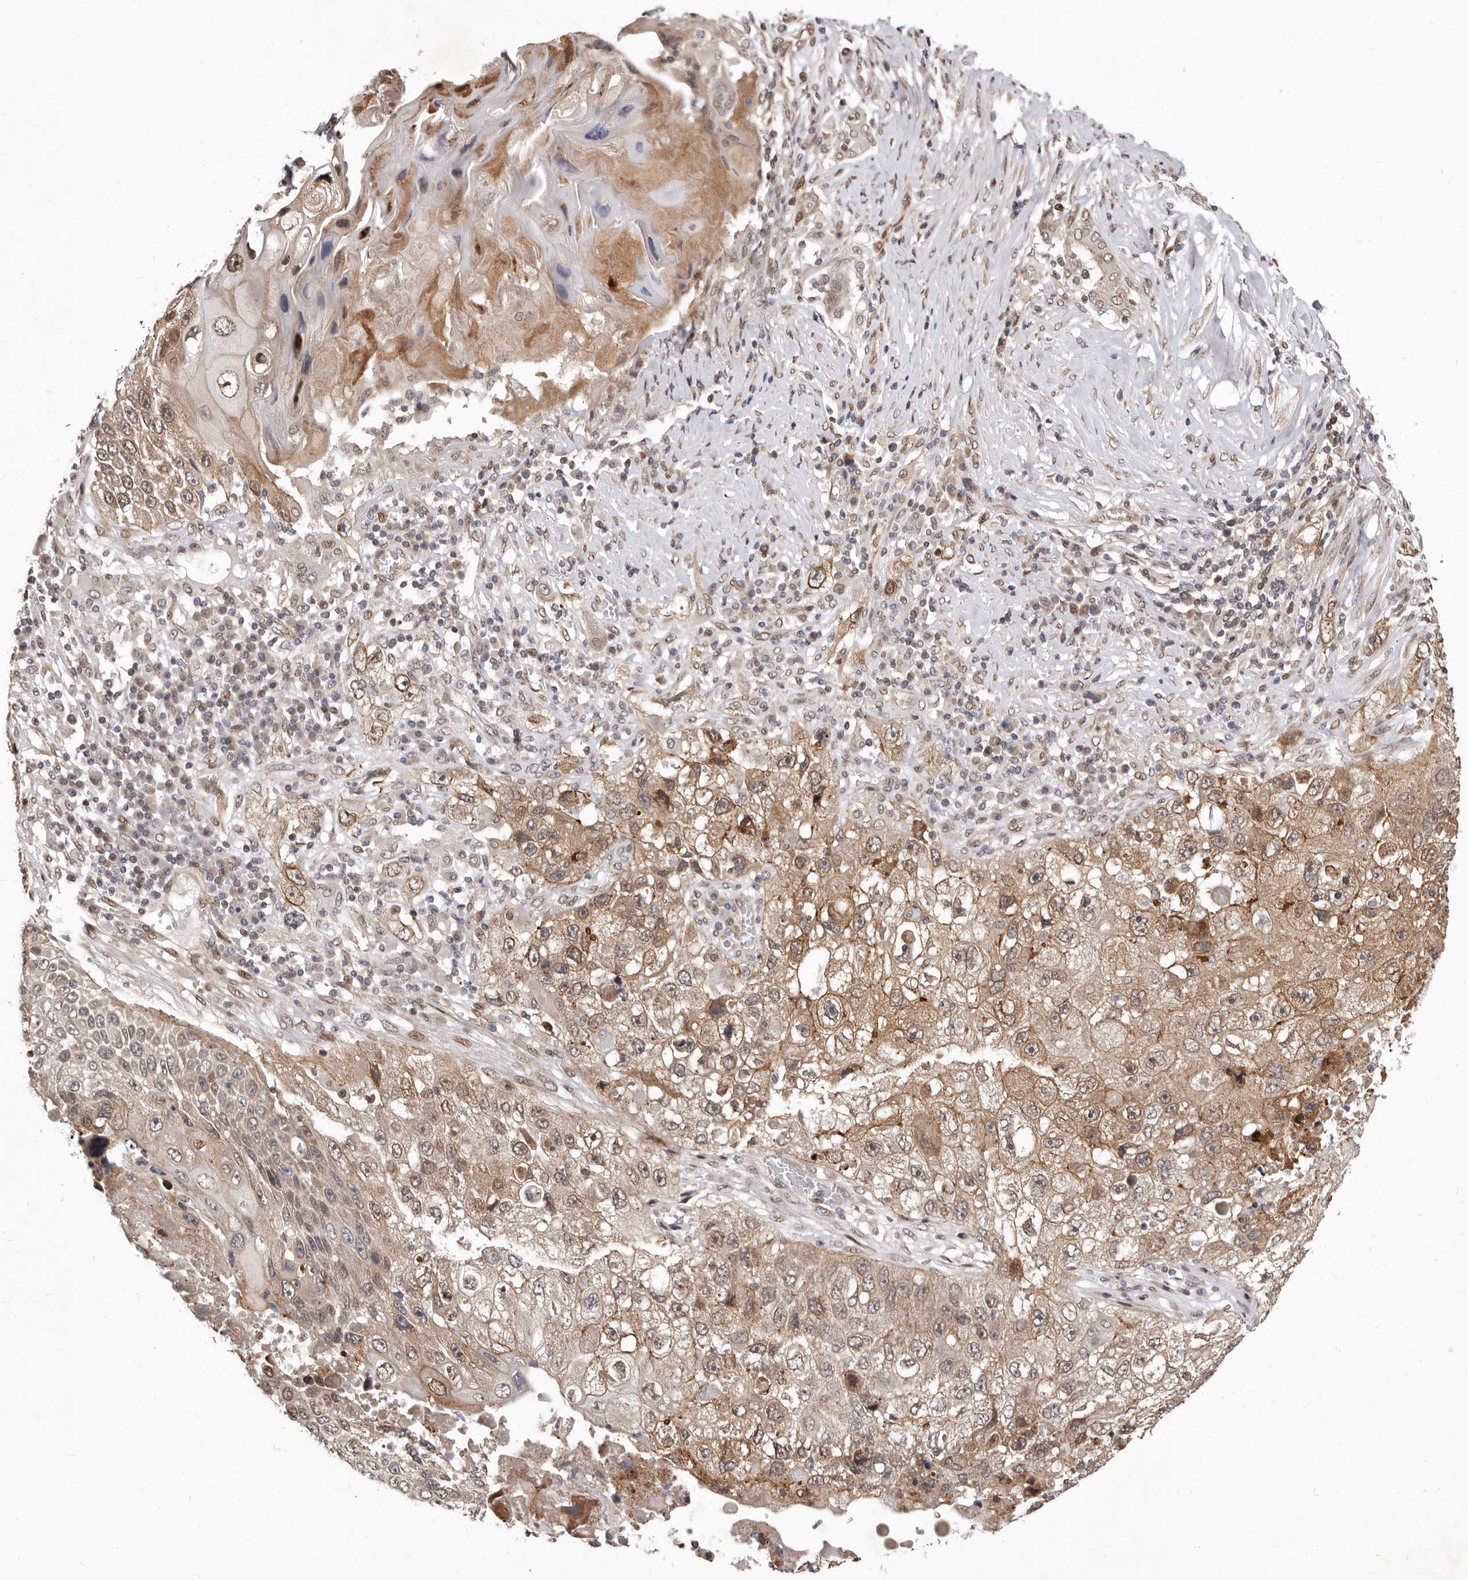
{"staining": {"intensity": "moderate", "quantity": ">75%", "location": "cytoplasmic/membranous"}, "tissue": "lung cancer", "cell_type": "Tumor cells", "image_type": "cancer", "snomed": [{"axis": "morphology", "description": "Squamous cell carcinoma, NOS"}, {"axis": "topography", "description": "Lung"}], "caption": "Moderate cytoplasmic/membranous positivity is present in approximately >75% of tumor cells in lung squamous cell carcinoma.", "gene": "GLRX3", "patient": {"sex": "male", "age": 61}}